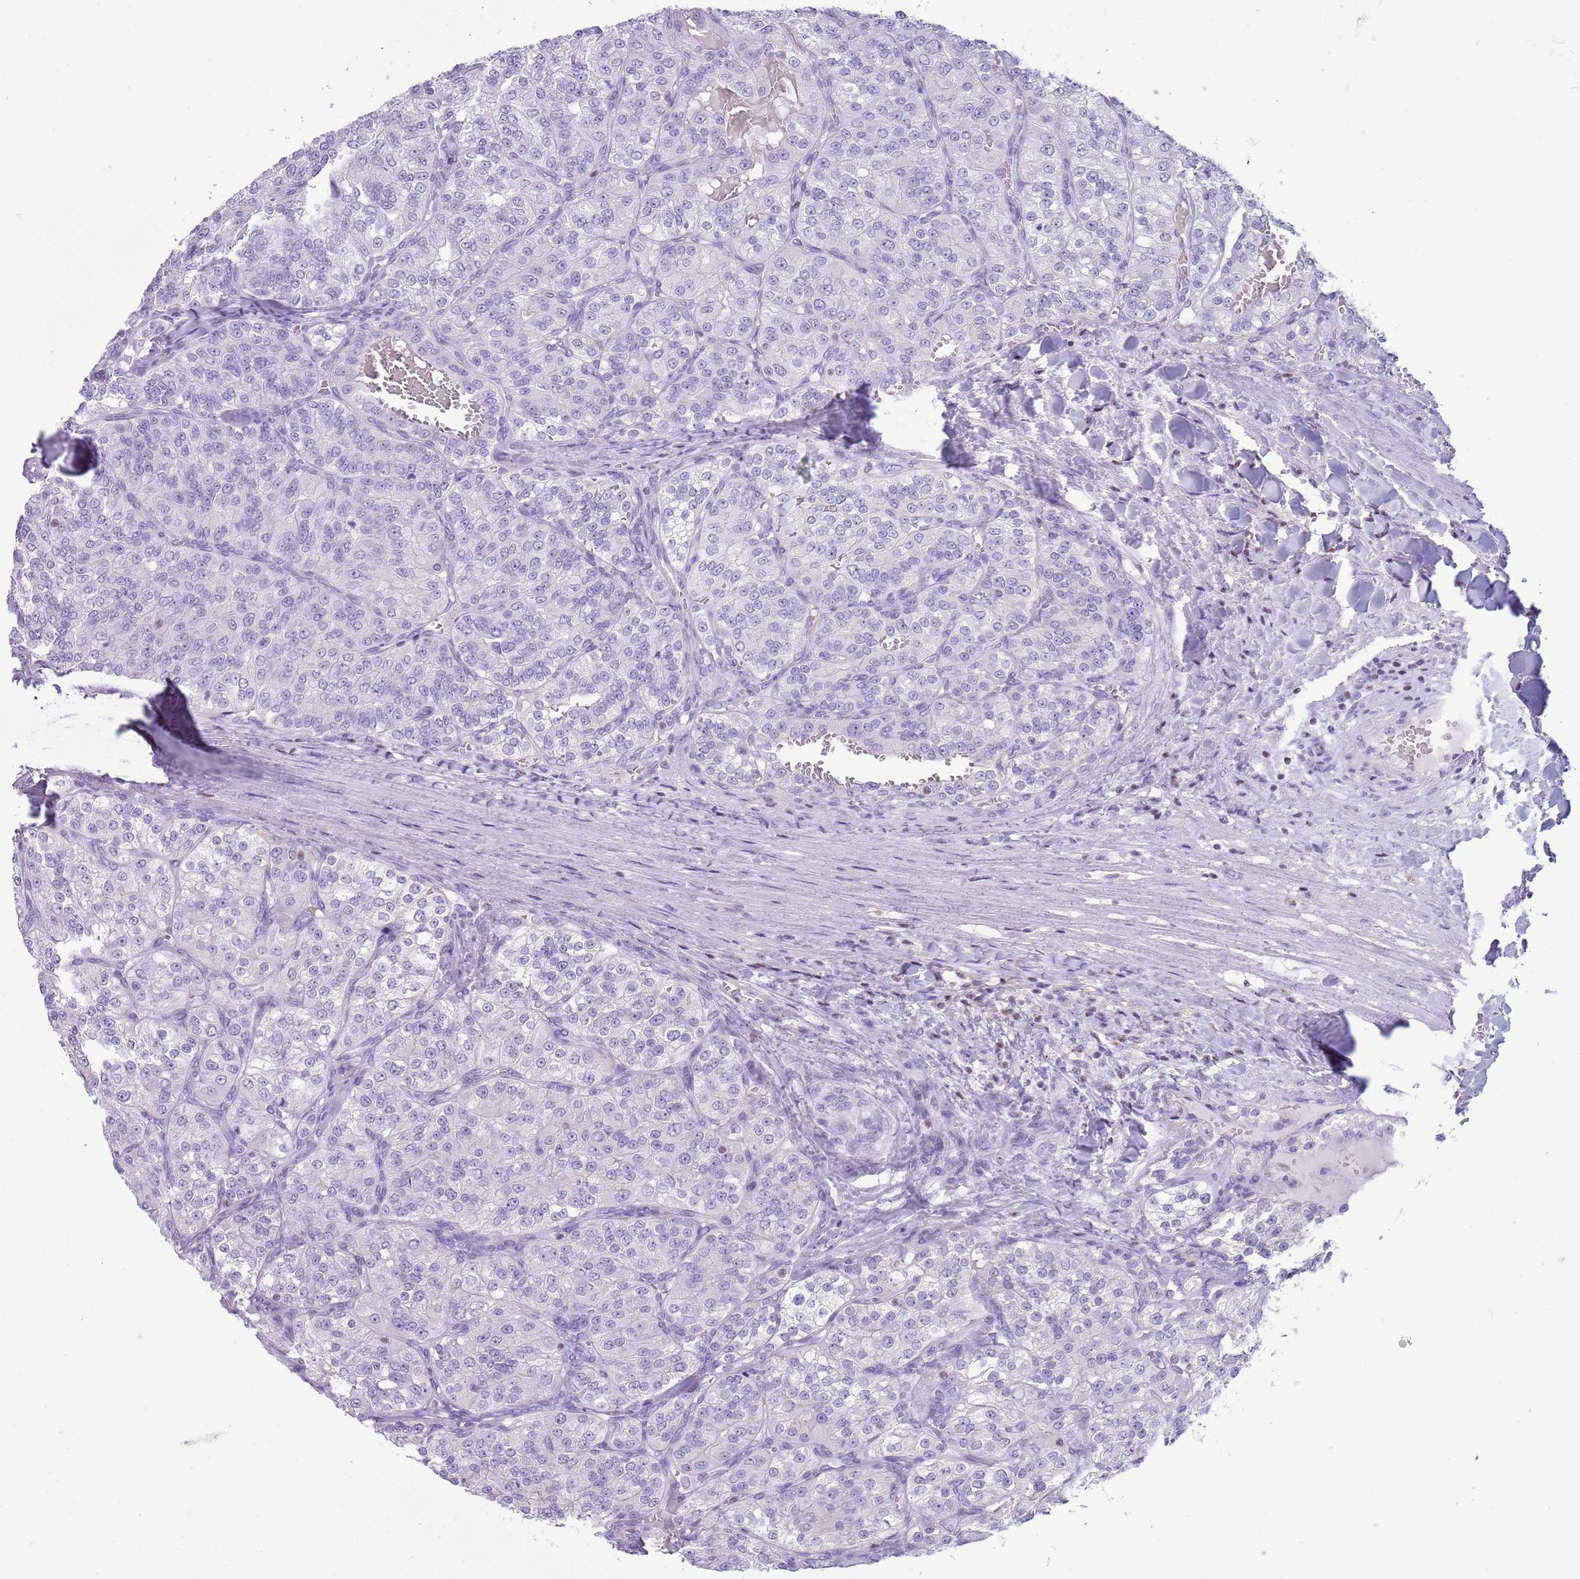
{"staining": {"intensity": "negative", "quantity": "none", "location": "none"}, "tissue": "renal cancer", "cell_type": "Tumor cells", "image_type": "cancer", "snomed": [{"axis": "morphology", "description": "Adenocarcinoma, NOS"}, {"axis": "topography", "description": "Kidney"}], "caption": "This is an immunohistochemistry (IHC) image of human adenocarcinoma (renal). There is no staining in tumor cells.", "gene": "BCL11B", "patient": {"sex": "female", "age": 63}}